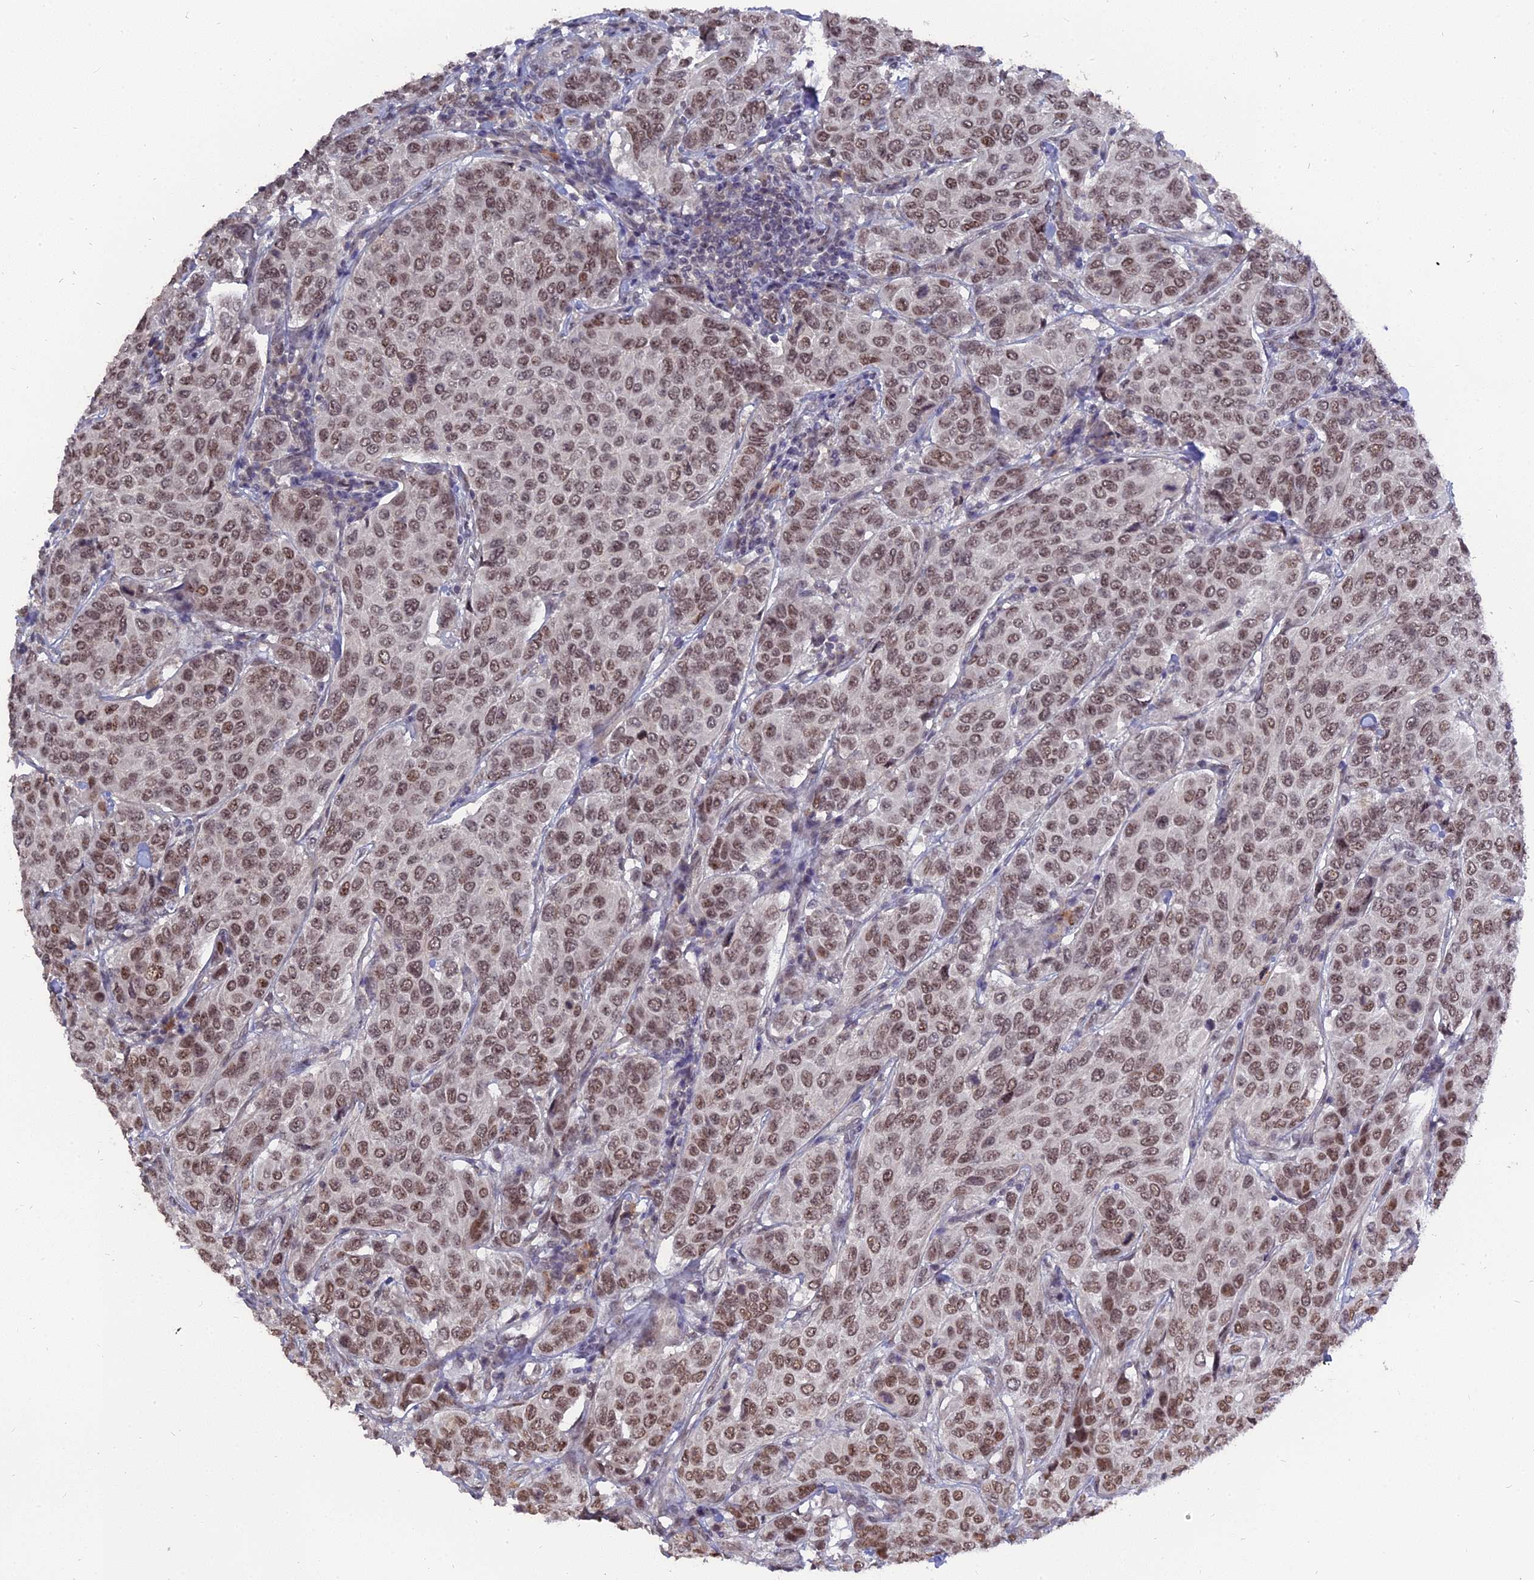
{"staining": {"intensity": "moderate", "quantity": ">75%", "location": "nuclear"}, "tissue": "breast cancer", "cell_type": "Tumor cells", "image_type": "cancer", "snomed": [{"axis": "morphology", "description": "Duct carcinoma"}, {"axis": "topography", "description": "Breast"}], "caption": "Immunohistochemistry image of neoplastic tissue: breast cancer (intraductal carcinoma) stained using IHC demonstrates medium levels of moderate protein expression localized specifically in the nuclear of tumor cells, appearing as a nuclear brown color.", "gene": "NR1H3", "patient": {"sex": "female", "age": 55}}